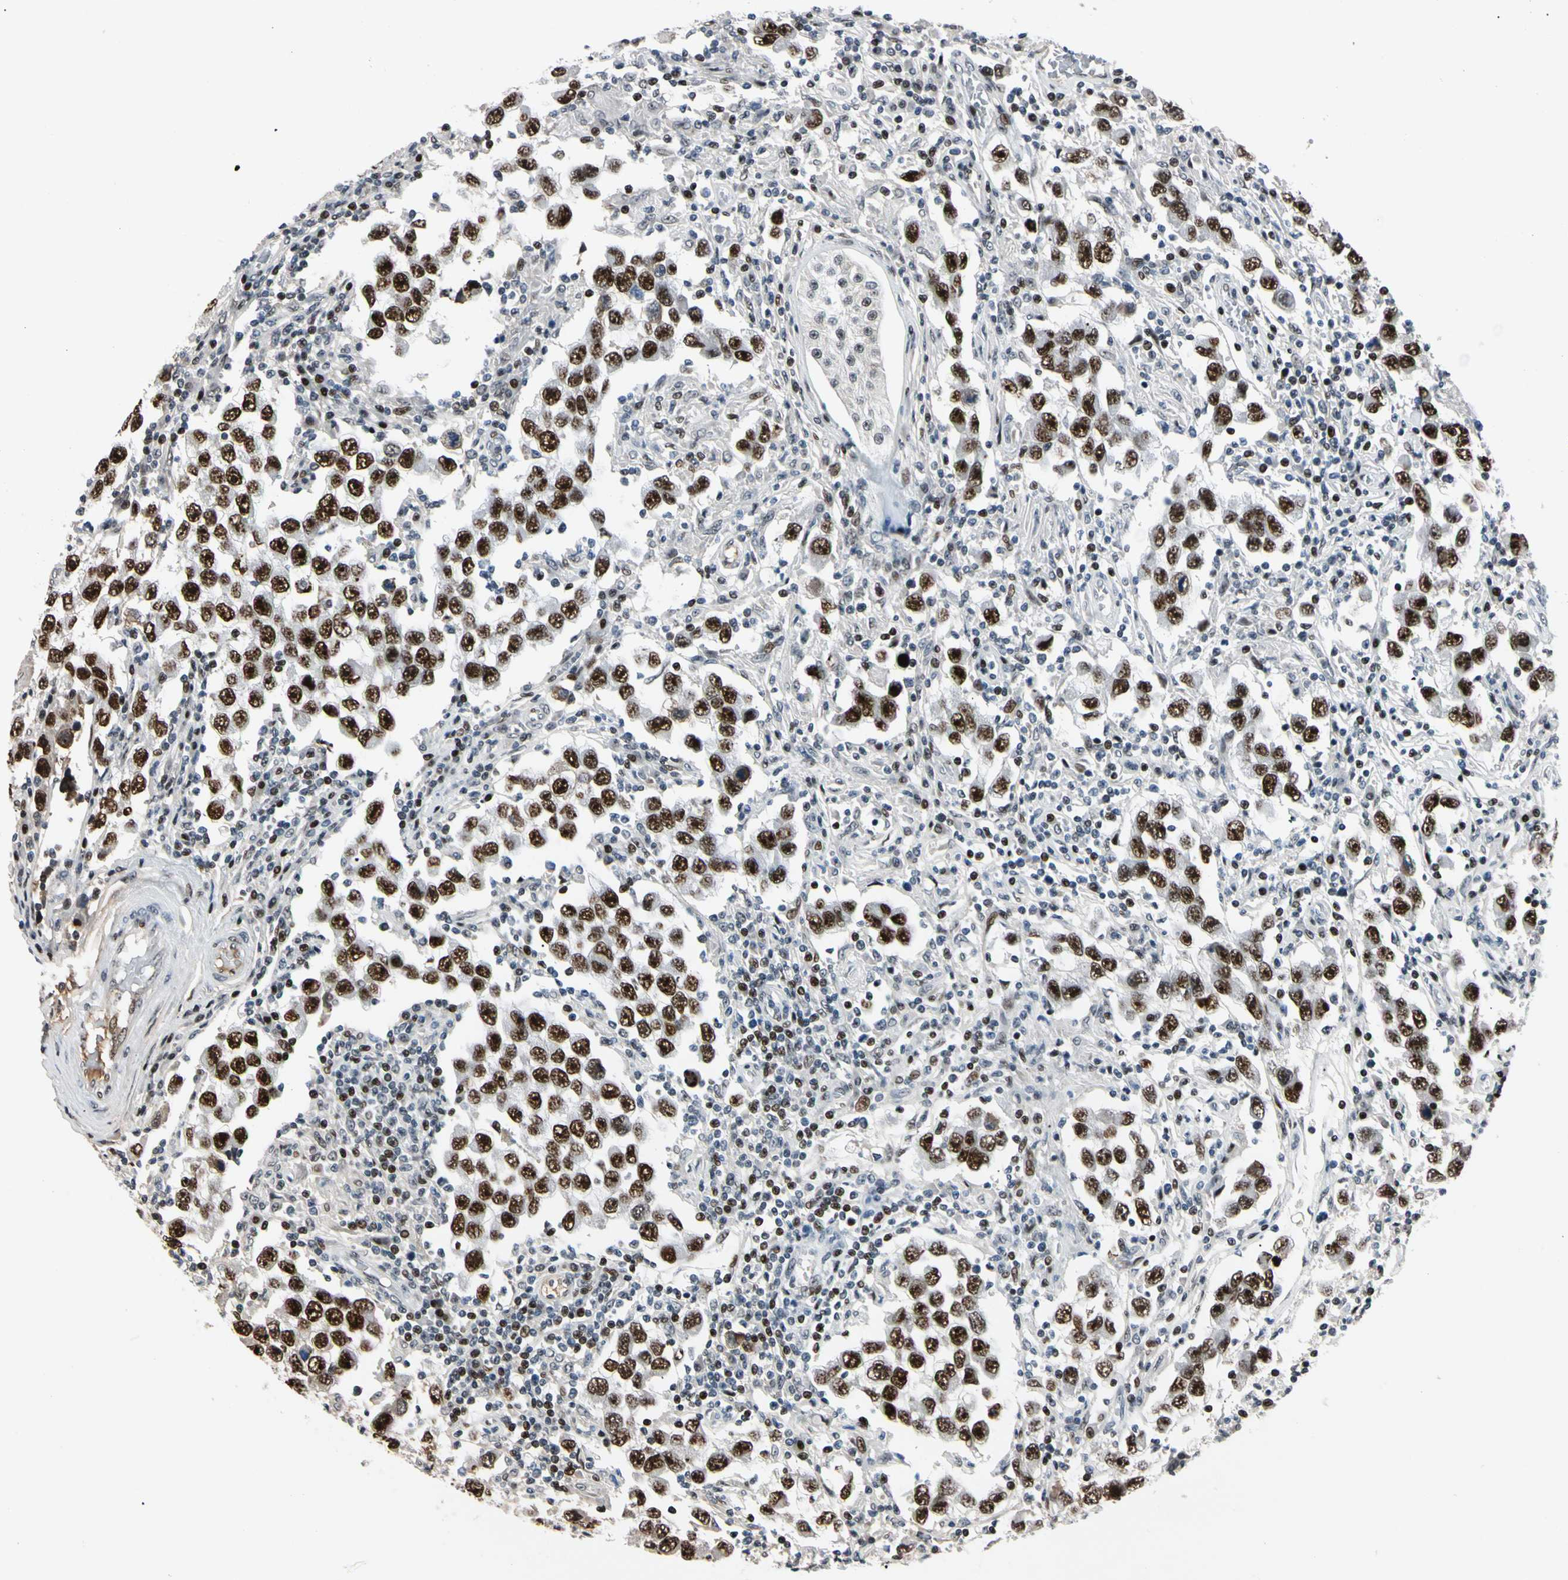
{"staining": {"intensity": "strong", "quantity": ">75%", "location": "nuclear"}, "tissue": "testis cancer", "cell_type": "Tumor cells", "image_type": "cancer", "snomed": [{"axis": "morphology", "description": "Carcinoma, Embryonal, NOS"}, {"axis": "topography", "description": "Testis"}], "caption": "Immunohistochemical staining of embryonal carcinoma (testis) reveals high levels of strong nuclear staining in about >75% of tumor cells.", "gene": "FOXO3", "patient": {"sex": "male", "age": 21}}